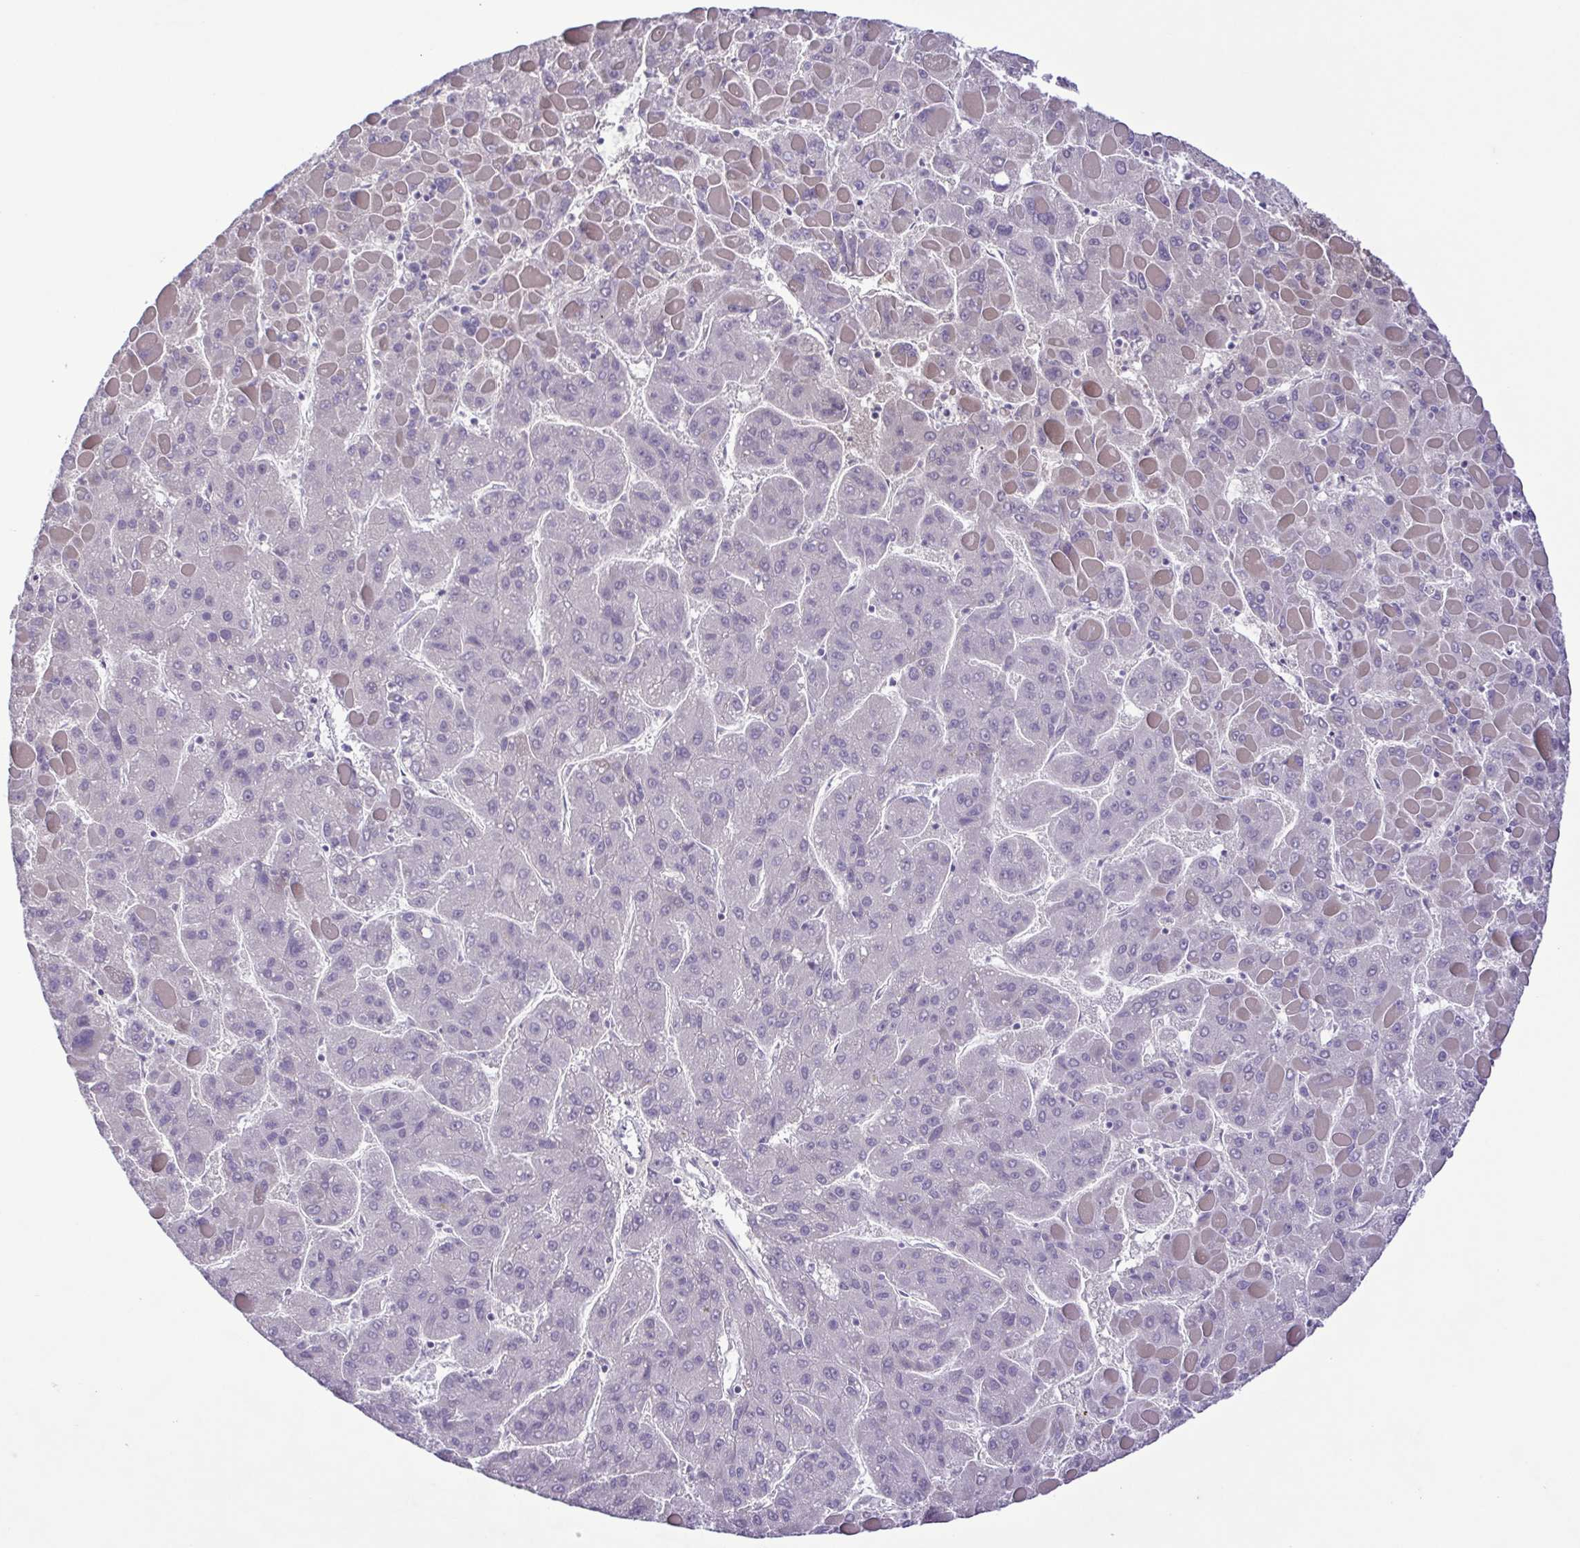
{"staining": {"intensity": "negative", "quantity": "none", "location": "none"}, "tissue": "liver cancer", "cell_type": "Tumor cells", "image_type": "cancer", "snomed": [{"axis": "morphology", "description": "Carcinoma, Hepatocellular, NOS"}, {"axis": "topography", "description": "Liver"}], "caption": "Tumor cells are negative for brown protein staining in hepatocellular carcinoma (liver).", "gene": "IL1RN", "patient": {"sex": "female", "age": 82}}